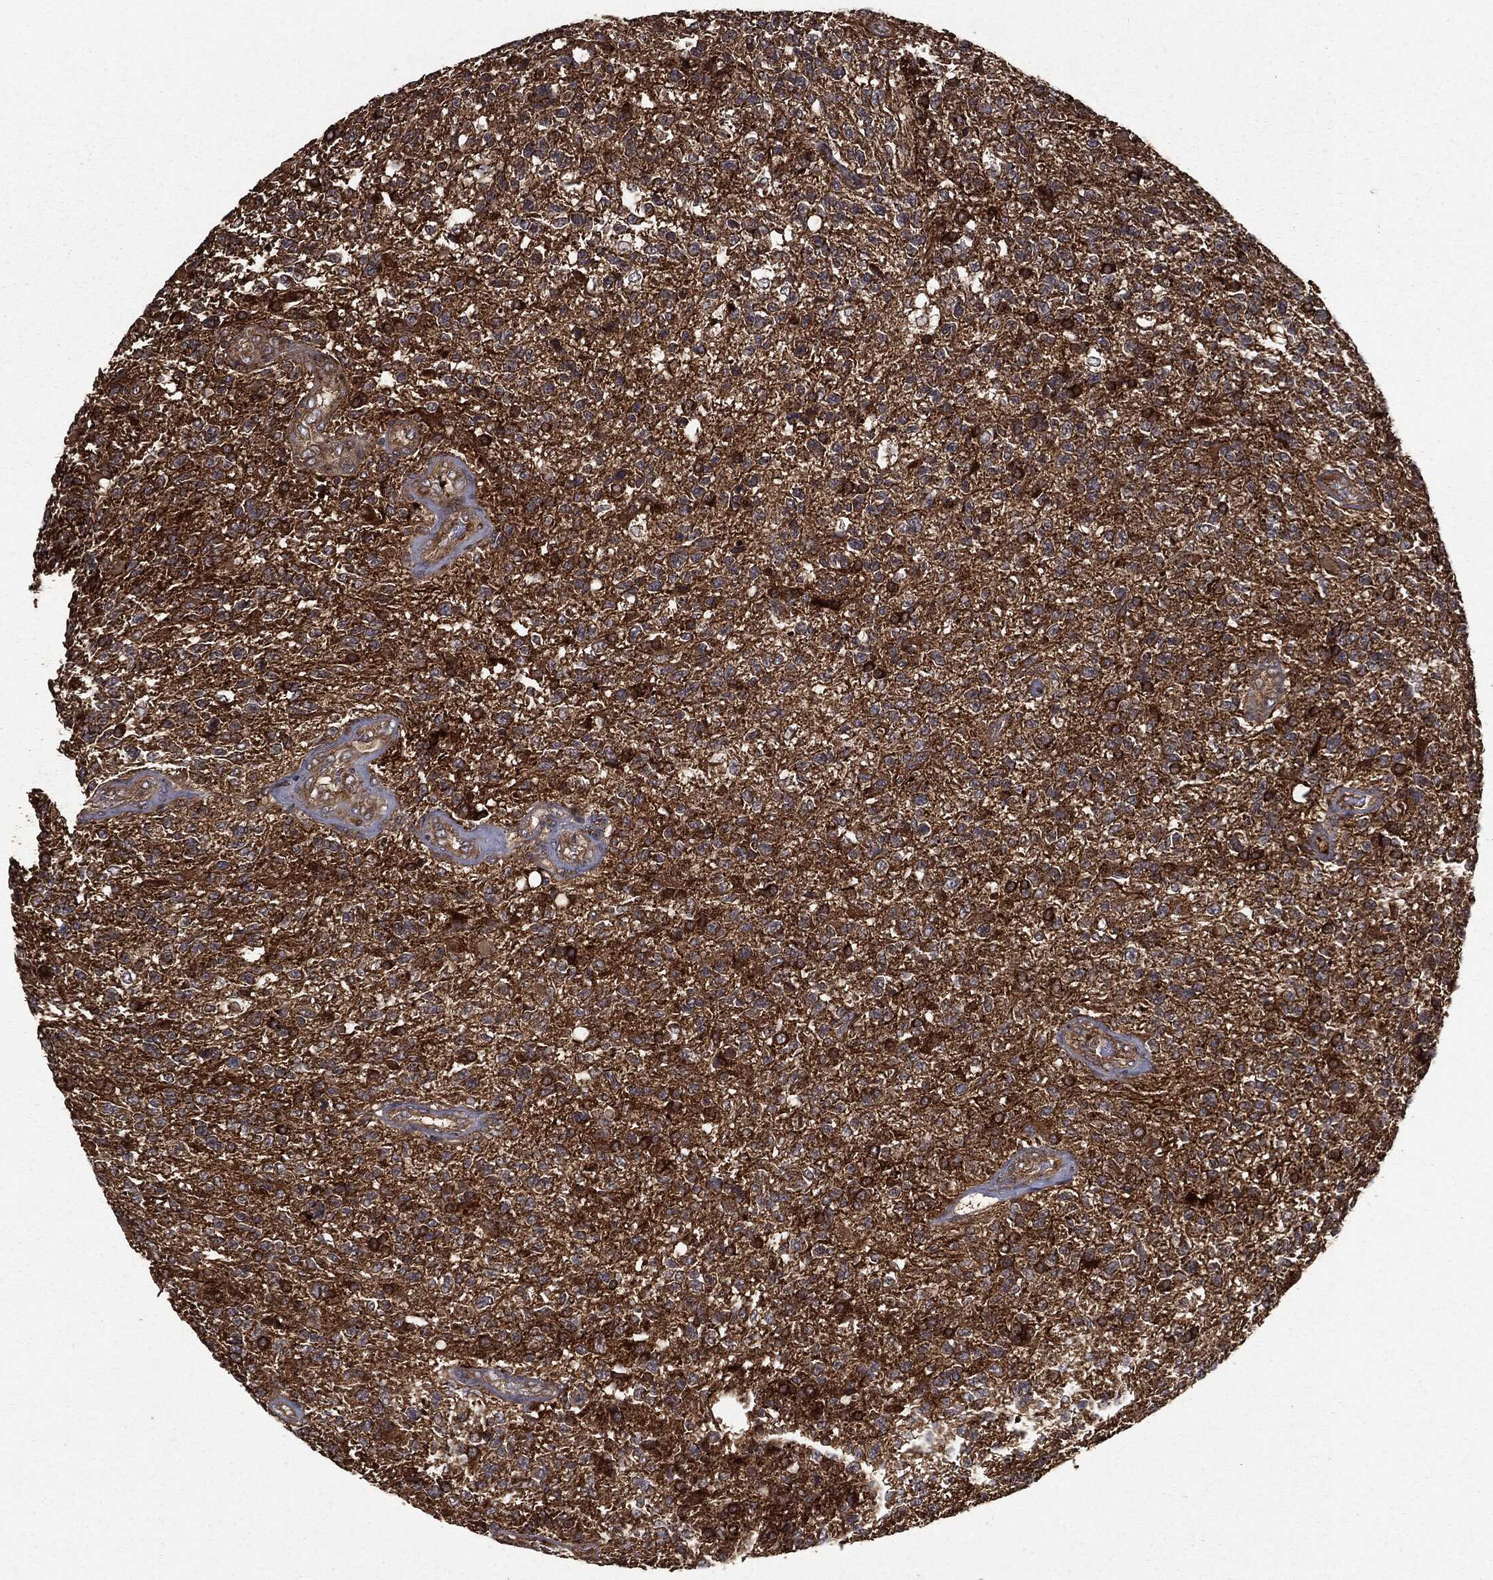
{"staining": {"intensity": "moderate", "quantity": ">75%", "location": "cytoplasmic/membranous"}, "tissue": "glioma", "cell_type": "Tumor cells", "image_type": "cancer", "snomed": [{"axis": "morphology", "description": "Glioma, malignant, High grade"}, {"axis": "topography", "description": "Brain"}], "caption": "This micrograph shows immunohistochemistry (IHC) staining of malignant glioma (high-grade), with medium moderate cytoplasmic/membranous staining in about >75% of tumor cells.", "gene": "HTT", "patient": {"sex": "male", "age": 56}}